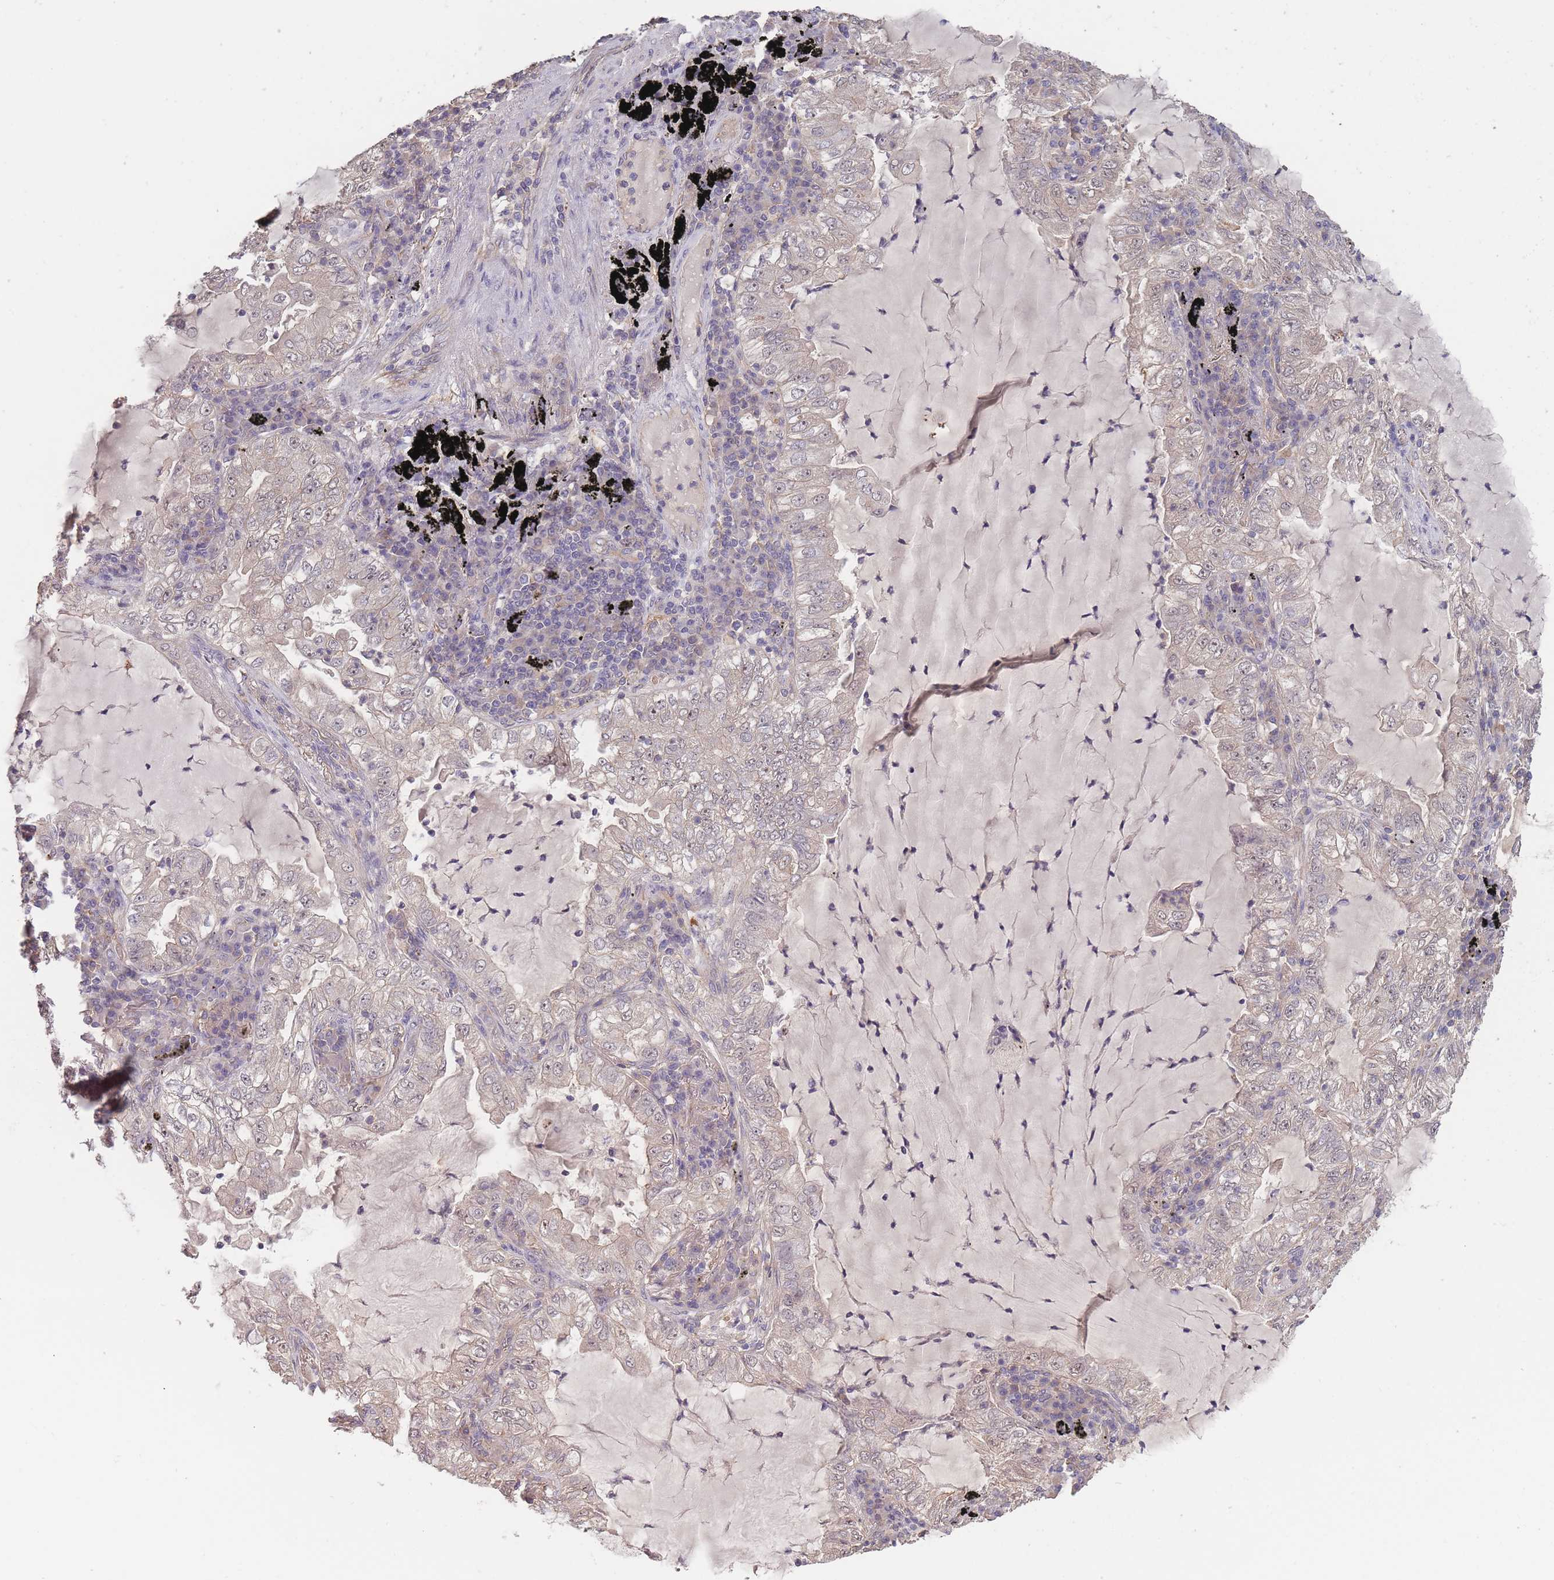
{"staining": {"intensity": "weak", "quantity": "<25%", "location": "nuclear"}, "tissue": "lung cancer", "cell_type": "Tumor cells", "image_type": "cancer", "snomed": [{"axis": "morphology", "description": "Adenocarcinoma, NOS"}, {"axis": "topography", "description": "Lung"}], "caption": "High power microscopy micrograph of an immunohistochemistry photomicrograph of lung cancer (adenocarcinoma), revealing no significant expression in tumor cells.", "gene": "KIAA1755", "patient": {"sex": "female", "age": 73}}